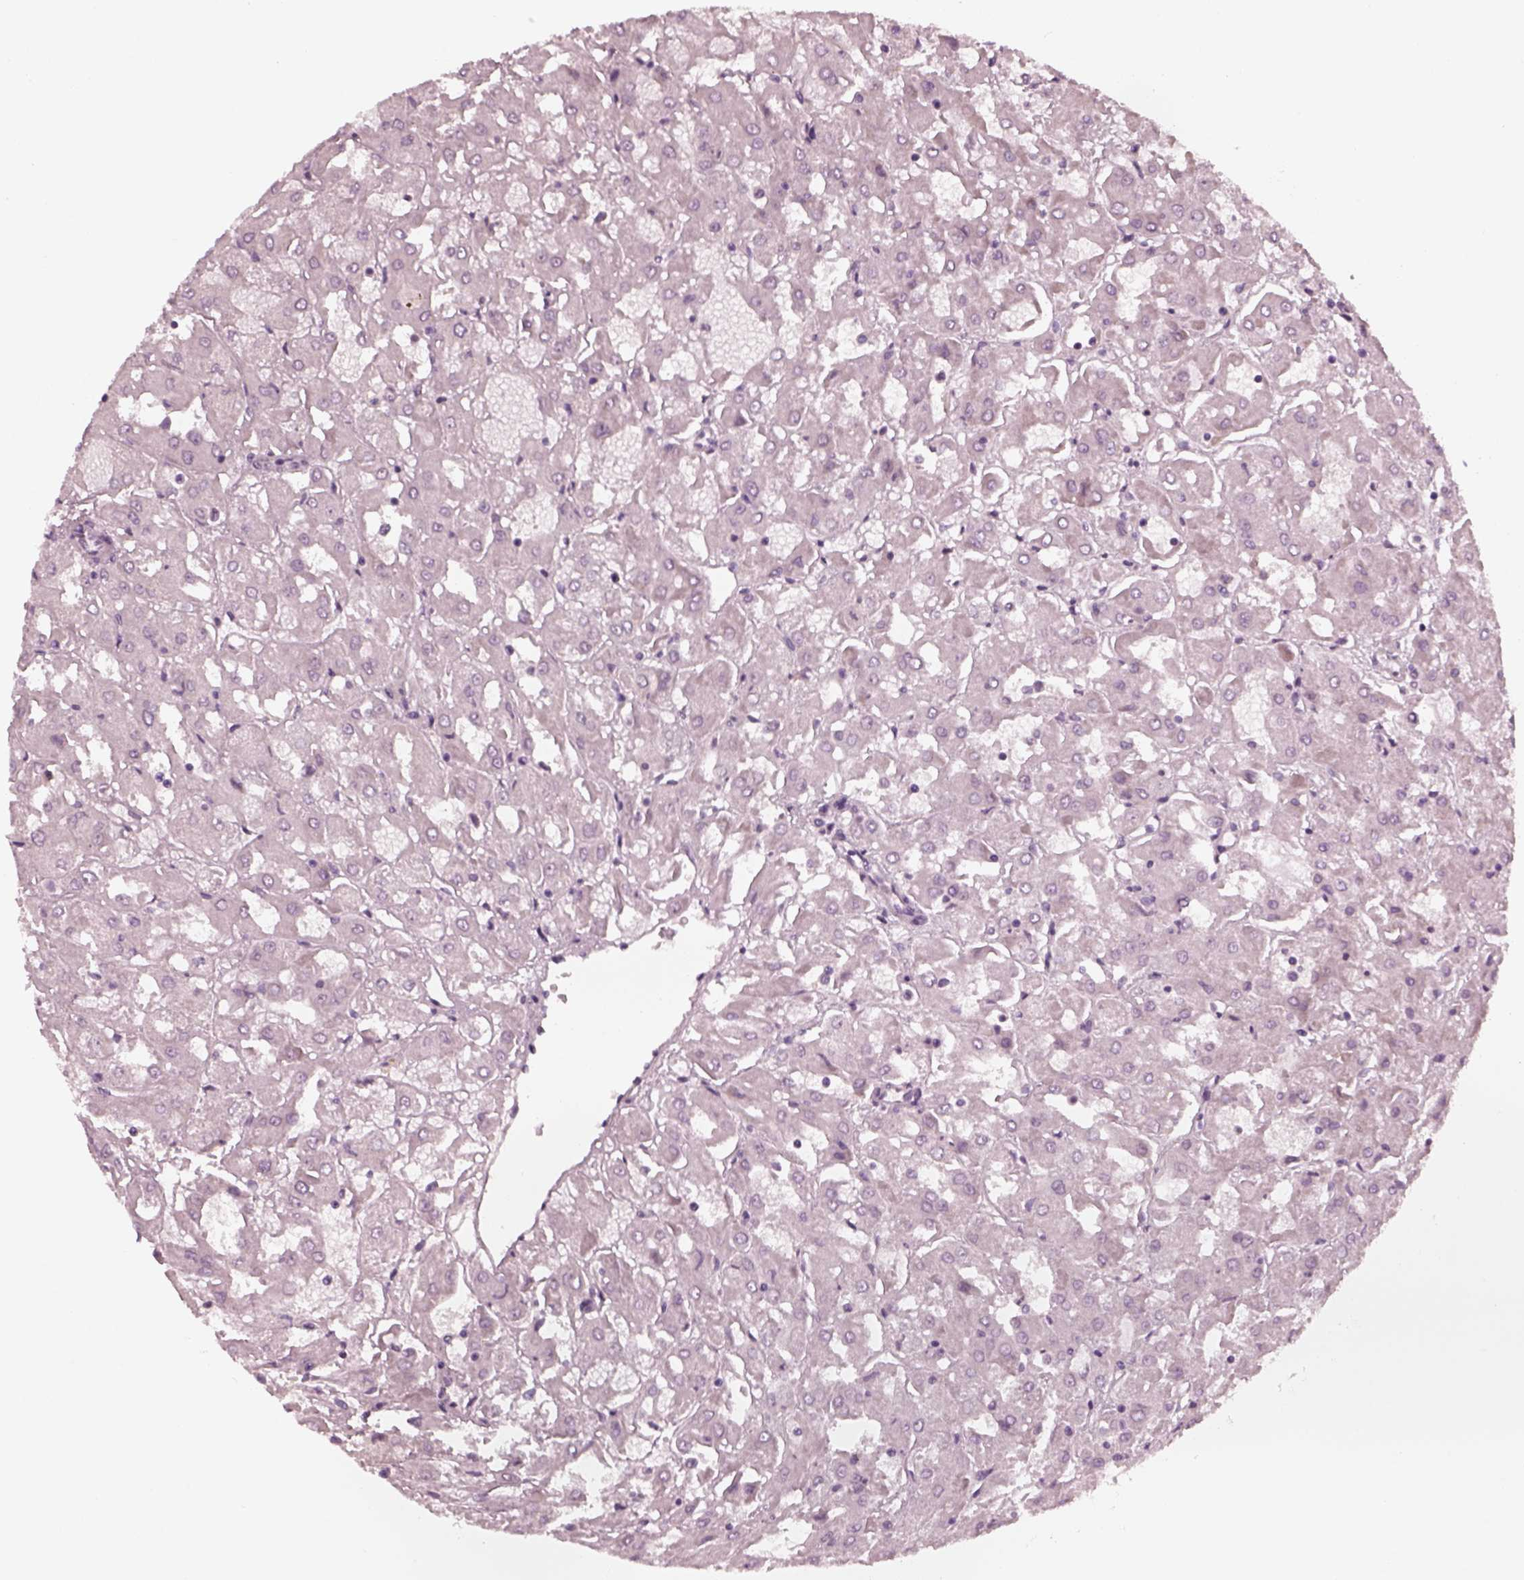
{"staining": {"intensity": "negative", "quantity": "none", "location": "none"}, "tissue": "renal cancer", "cell_type": "Tumor cells", "image_type": "cancer", "snomed": [{"axis": "morphology", "description": "Adenocarcinoma, NOS"}, {"axis": "topography", "description": "Kidney"}], "caption": "This is a image of immunohistochemistry (IHC) staining of renal cancer (adenocarcinoma), which shows no staining in tumor cells. (Brightfield microscopy of DAB (3,3'-diaminobenzidine) IHC at high magnification).", "gene": "YY2", "patient": {"sex": "male", "age": 72}}